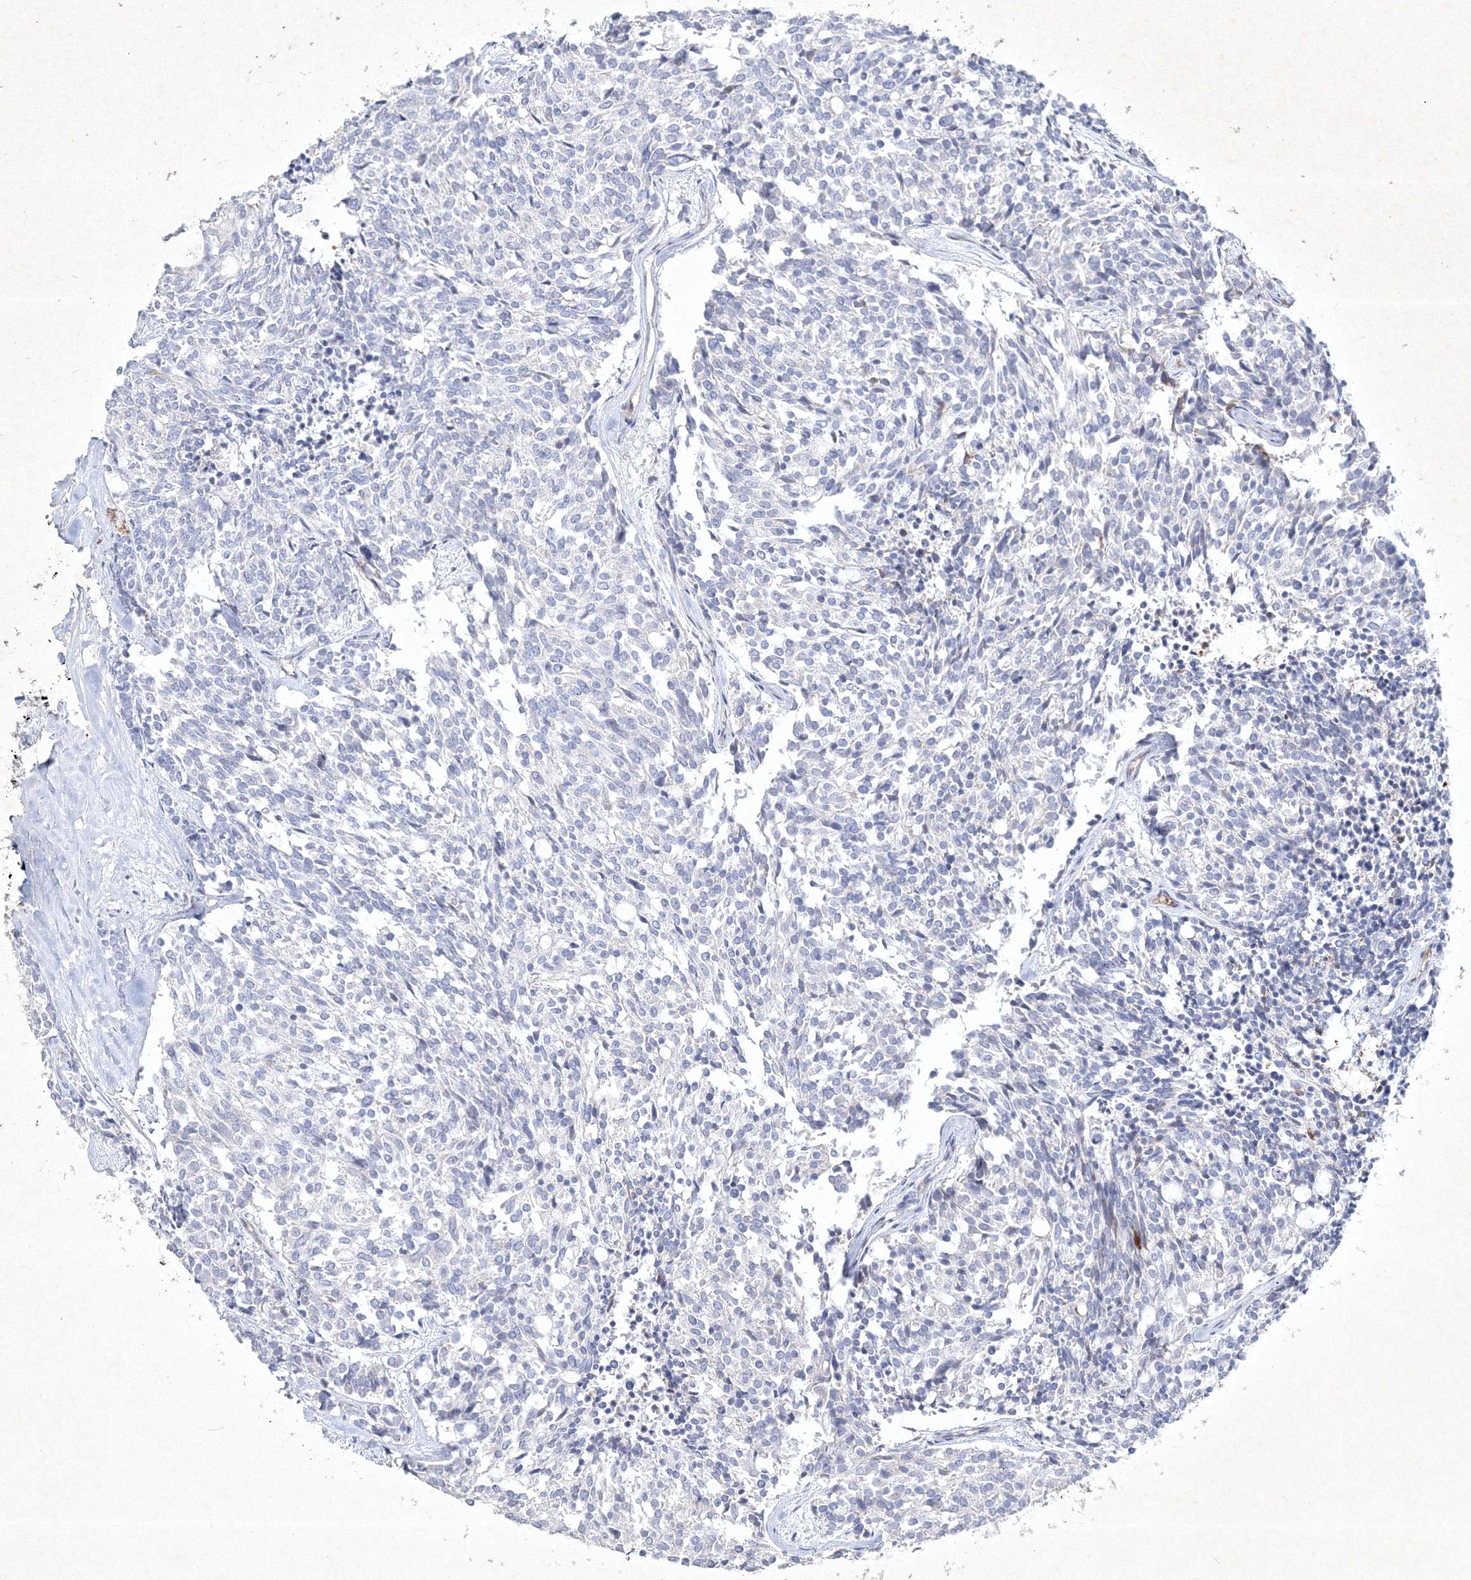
{"staining": {"intensity": "negative", "quantity": "none", "location": "none"}, "tissue": "carcinoid", "cell_type": "Tumor cells", "image_type": "cancer", "snomed": [{"axis": "morphology", "description": "Carcinoid, malignant, NOS"}, {"axis": "topography", "description": "Pancreas"}], "caption": "Immunohistochemical staining of human malignant carcinoid displays no significant expression in tumor cells.", "gene": "CXXC4", "patient": {"sex": "female", "age": 54}}